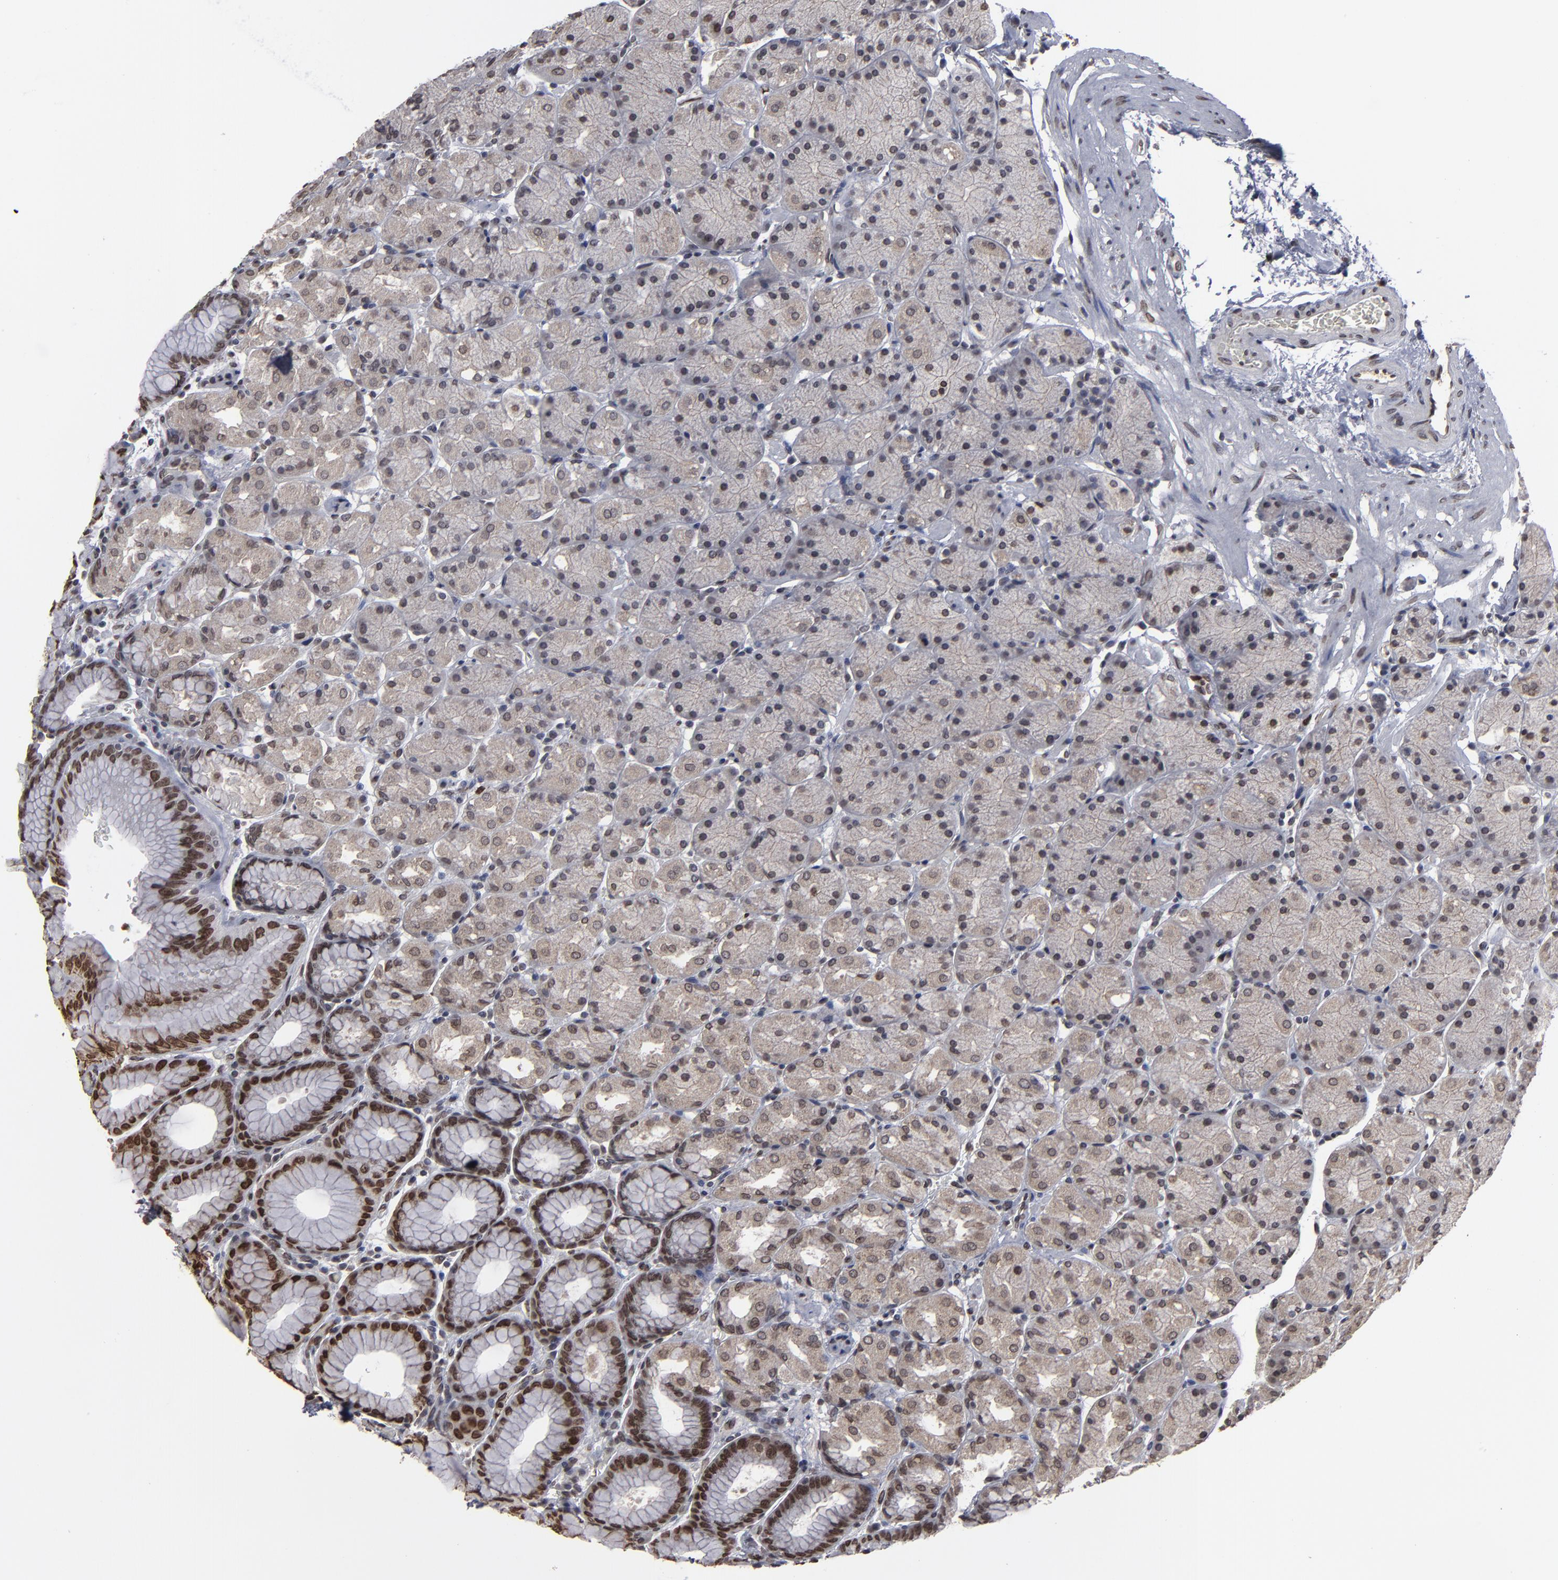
{"staining": {"intensity": "moderate", "quantity": "25%-75%", "location": "nuclear"}, "tissue": "stomach", "cell_type": "Glandular cells", "image_type": "normal", "snomed": [{"axis": "morphology", "description": "Normal tissue, NOS"}, {"axis": "topography", "description": "Stomach, upper"}, {"axis": "topography", "description": "Stomach"}], "caption": "Stomach stained with a brown dye reveals moderate nuclear positive staining in approximately 25%-75% of glandular cells.", "gene": "BAZ1A", "patient": {"sex": "male", "age": 76}}